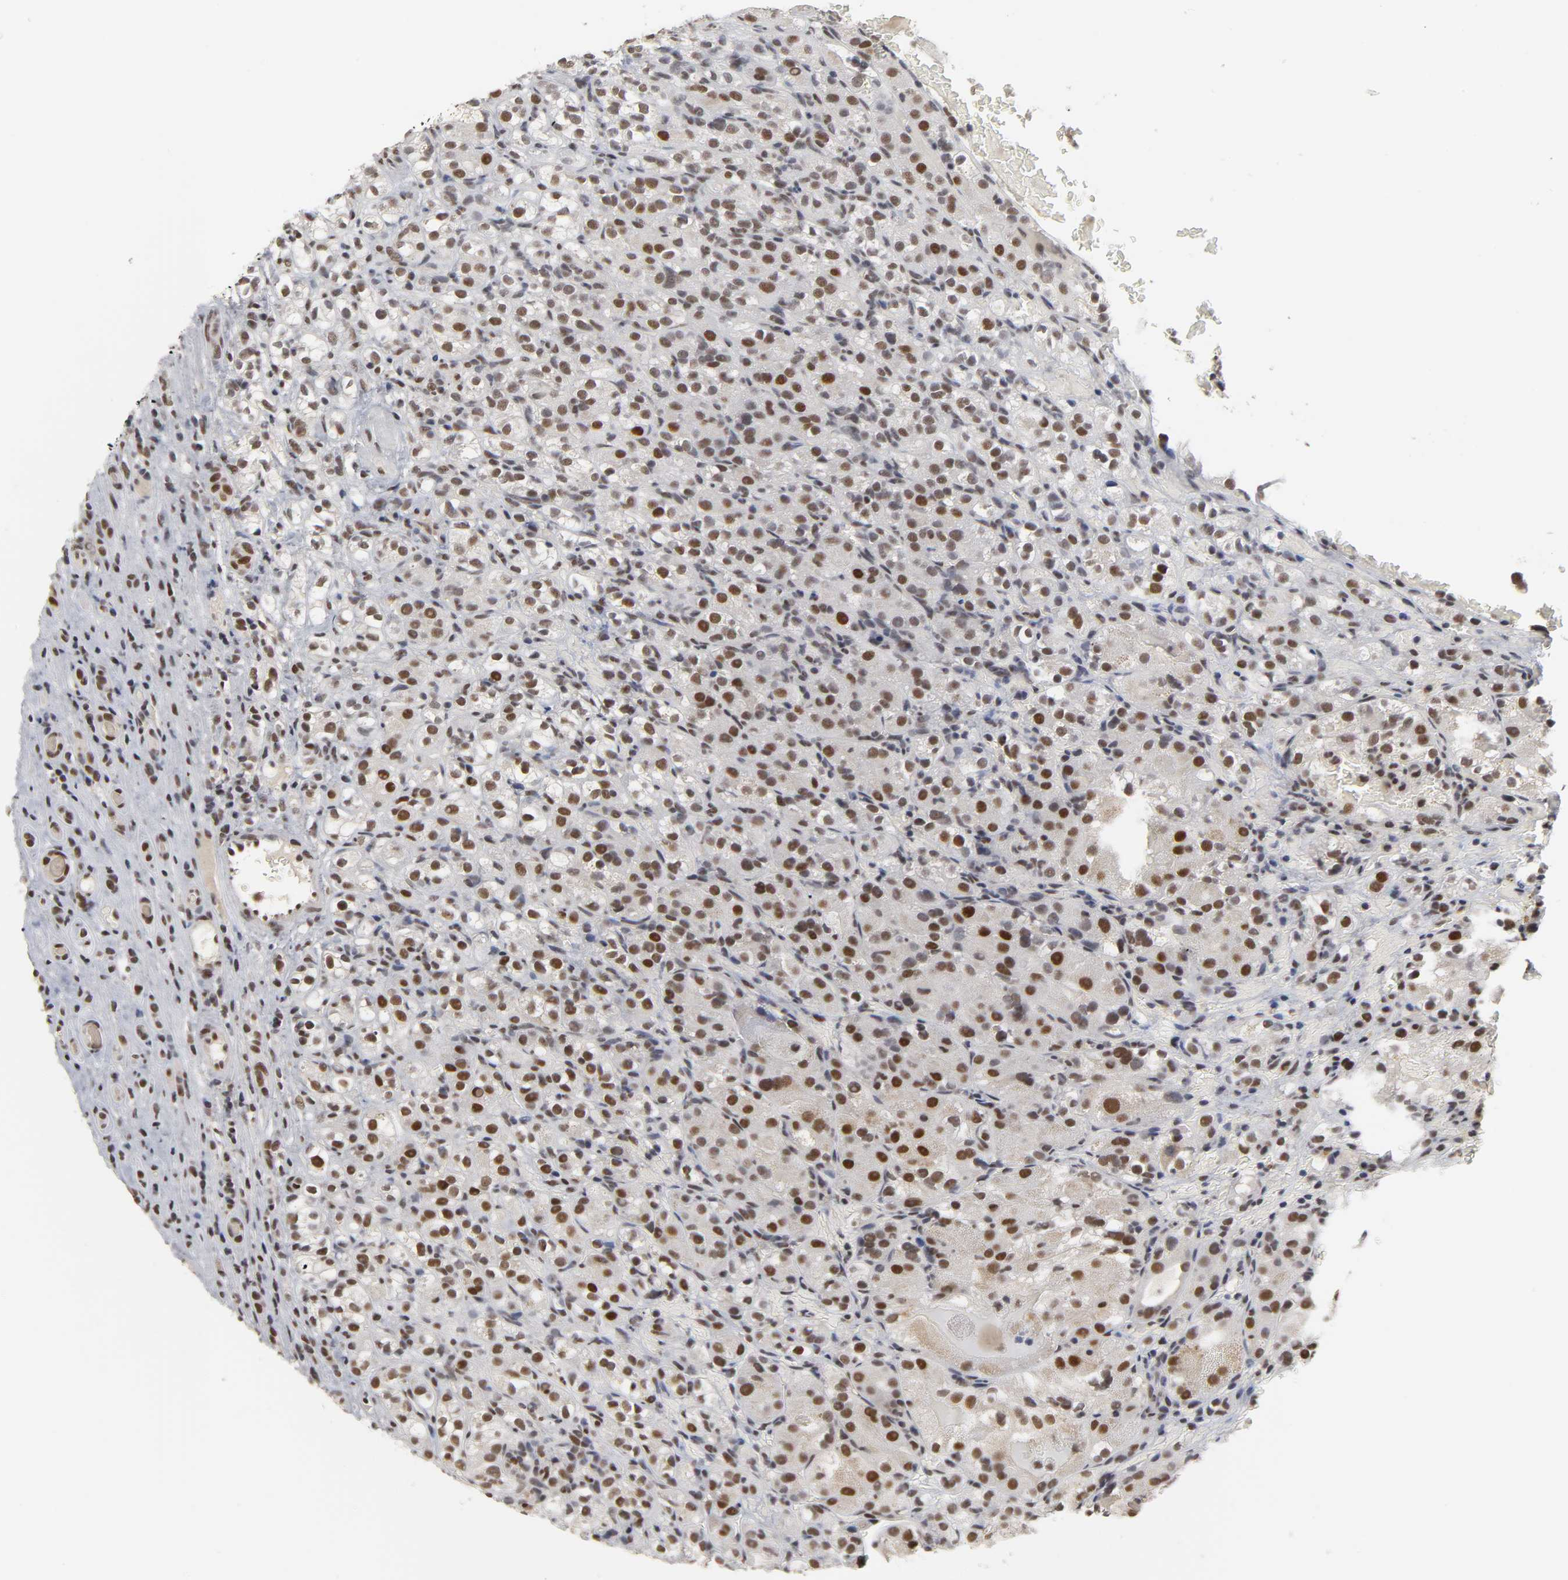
{"staining": {"intensity": "strong", "quantity": ">75%", "location": "nuclear"}, "tissue": "renal cancer", "cell_type": "Tumor cells", "image_type": "cancer", "snomed": [{"axis": "morphology", "description": "Normal tissue, NOS"}, {"axis": "morphology", "description": "Adenocarcinoma, NOS"}, {"axis": "topography", "description": "Kidney"}], "caption": "Immunohistochemical staining of human adenocarcinoma (renal) demonstrates strong nuclear protein staining in about >75% of tumor cells.", "gene": "TRIM33", "patient": {"sex": "male", "age": 61}}